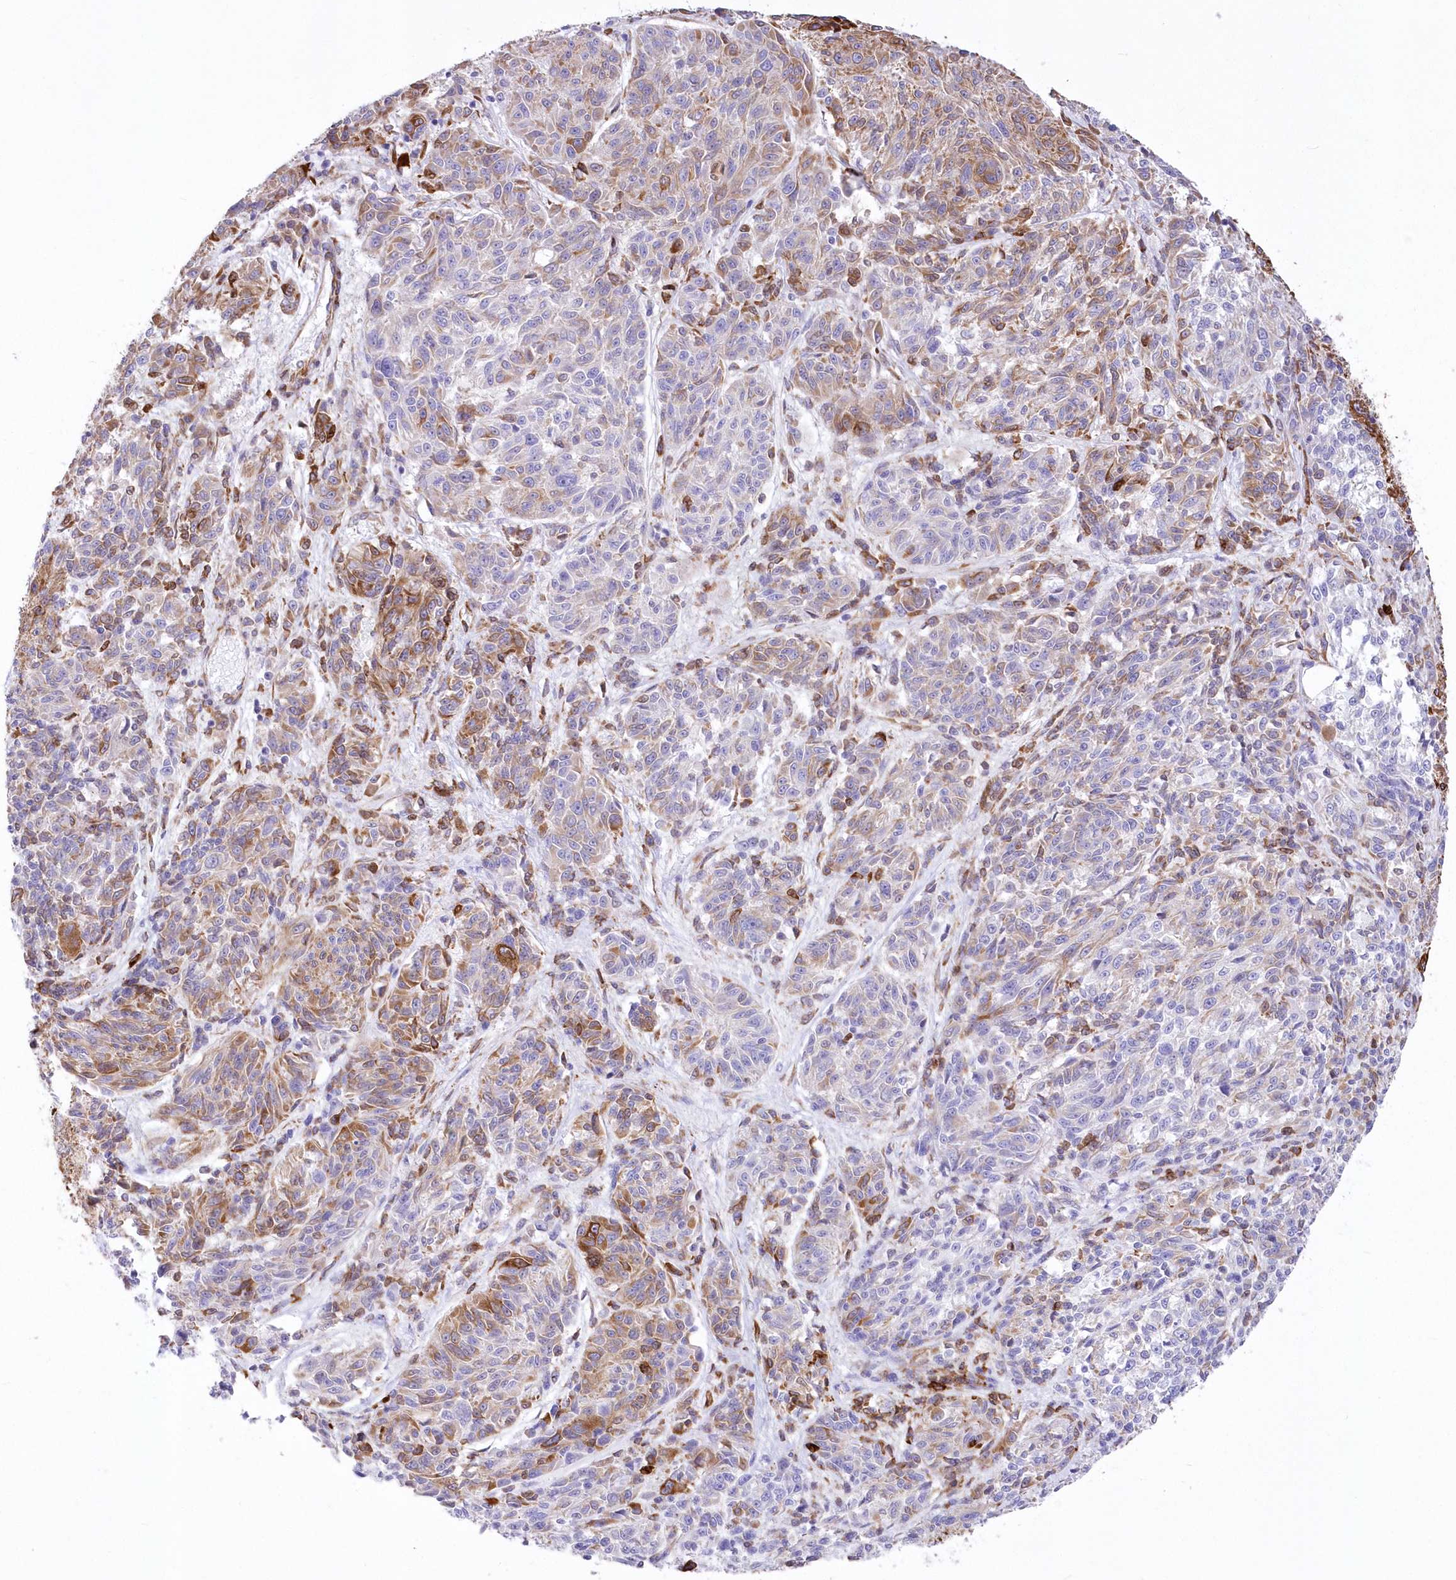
{"staining": {"intensity": "moderate", "quantity": "25%-75%", "location": "cytoplasmic/membranous"}, "tissue": "melanoma", "cell_type": "Tumor cells", "image_type": "cancer", "snomed": [{"axis": "morphology", "description": "Malignant melanoma, NOS"}, {"axis": "topography", "description": "Skin"}], "caption": "This histopathology image shows IHC staining of human melanoma, with medium moderate cytoplasmic/membranous staining in approximately 25%-75% of tumor cells.", "gene": "YTHDC2", "patient": {"sex": "male", "age": 53}}